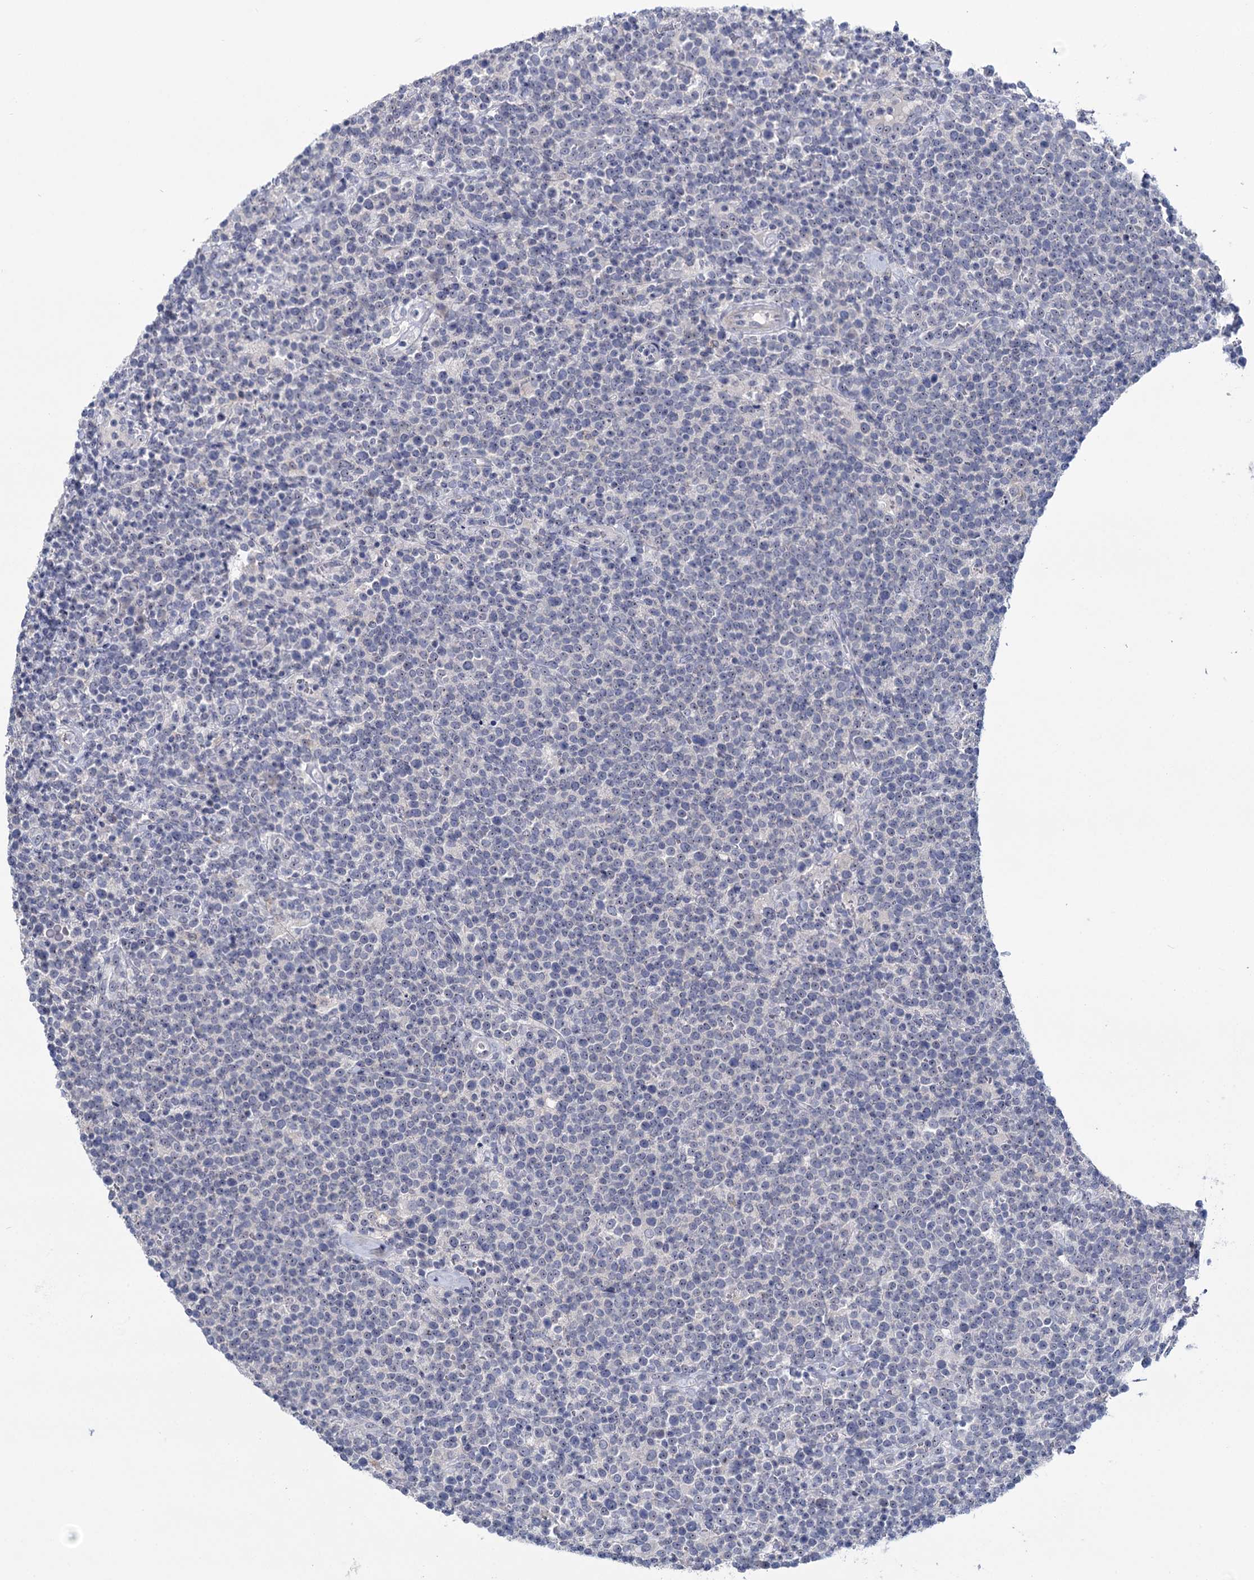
{"staining": {"intensity": "negative", "quantity": "none", "location": "none"}, "tissue": "lymphoma", "cell_type": "Tumor cells", "image_type": "cancer", "snomed": [{"axis": "morphology", "description": "Malignant lymphoma, non-Hodgkin's type, High grade"}, {"axis": "topography", "description": "Lymph node"}], "caption": "This is an IHC micrograph of human lymphoma. There is no expression in tumor cells.", "gene": "SFN", "patient": {"sex": "male", "age": 61}}